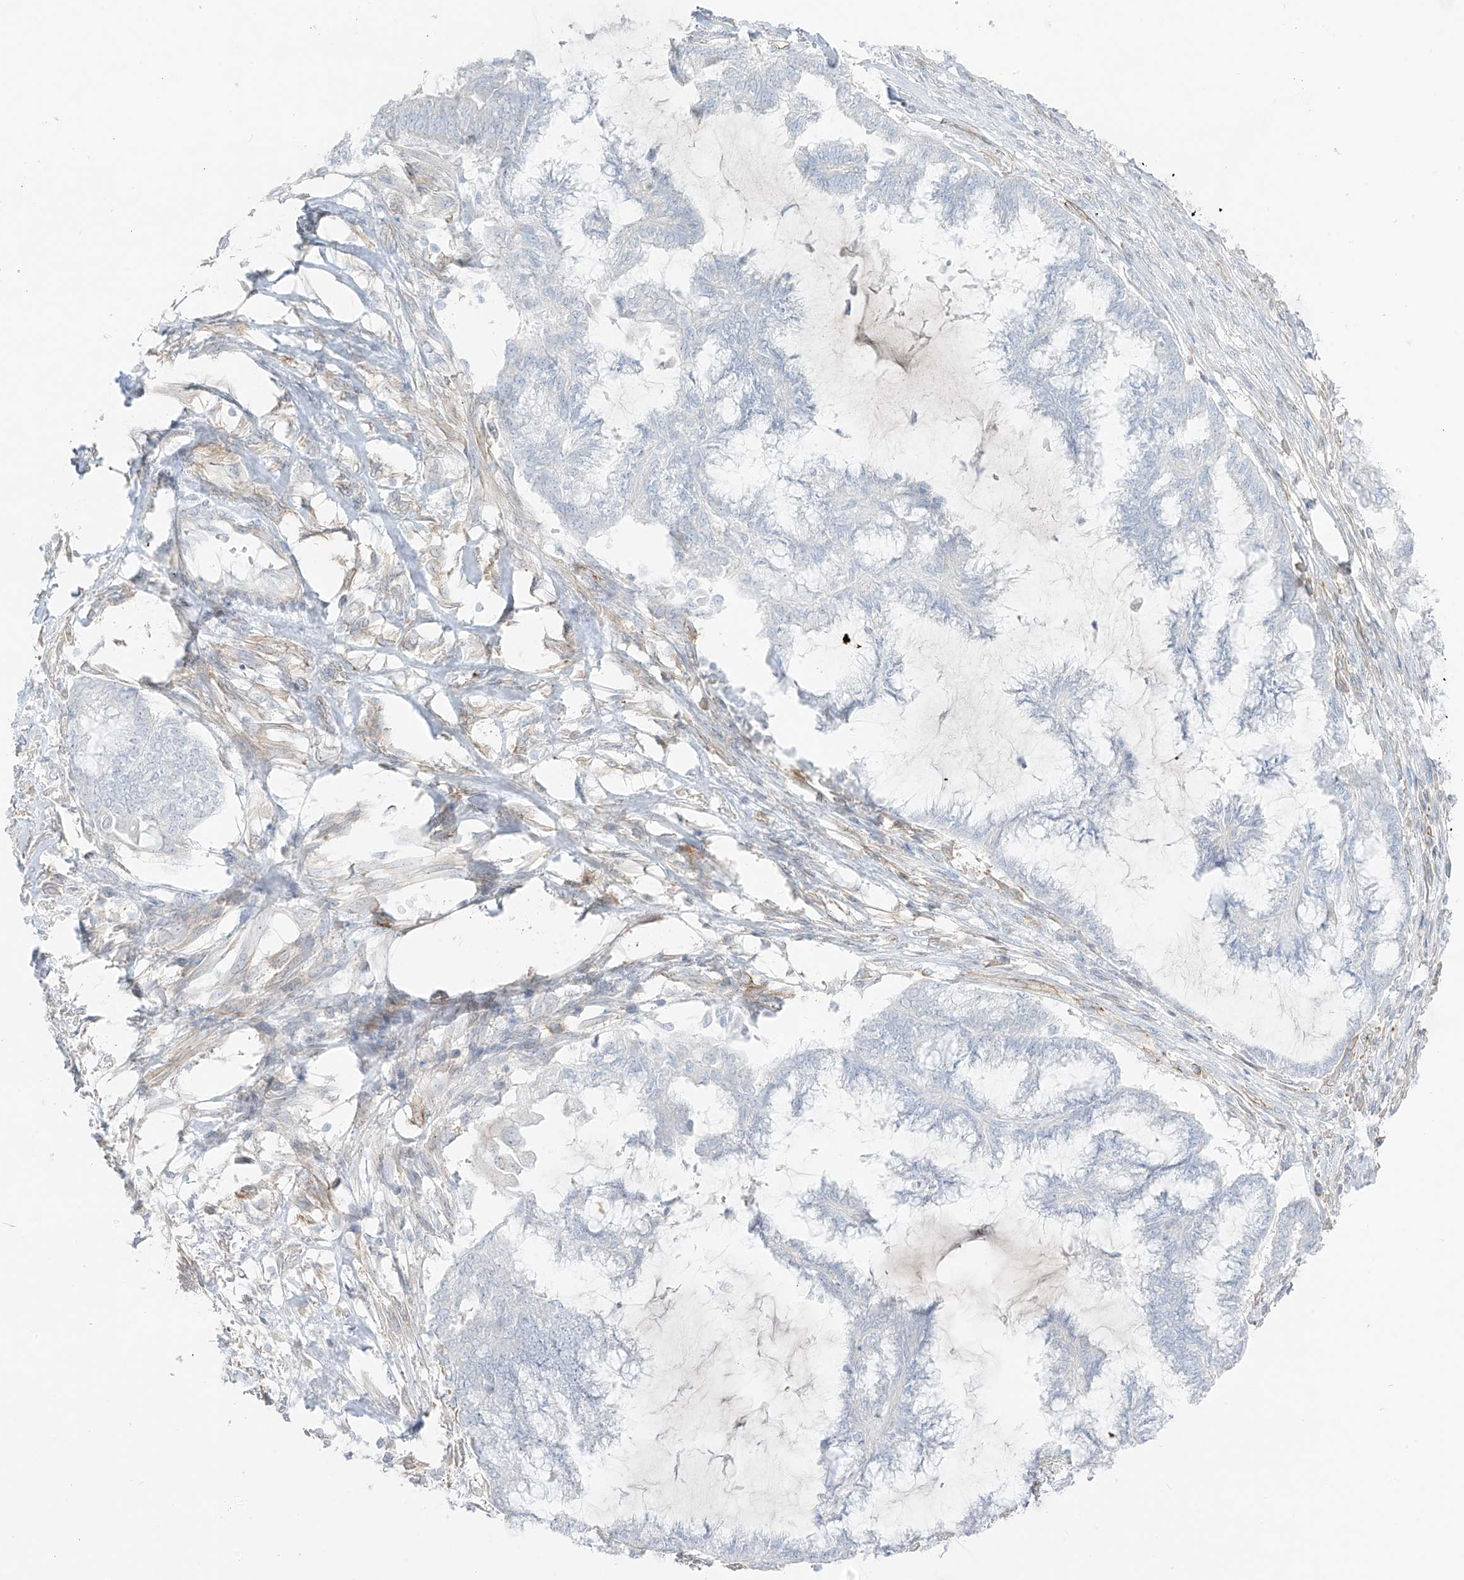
{"staining": {"intensity": "negative", "quantity": "none", "location": "none"}, "tissue": "endometrial cancer", "cell_type": "Tumor cells", "image_type": "cancer", "snomed": [{"axis": "morphology", "description": "Adenocarcinoma, NOS"}, {"axis": "topography", "description": "Endometrium"}], "caption": "An immunohistochemistry image of endometrial cancer is shown. There is no staining in tumor cells of endometrial cancer.", "gene": "C11orf87", "patient": {"sex": "female", "age": 86}}